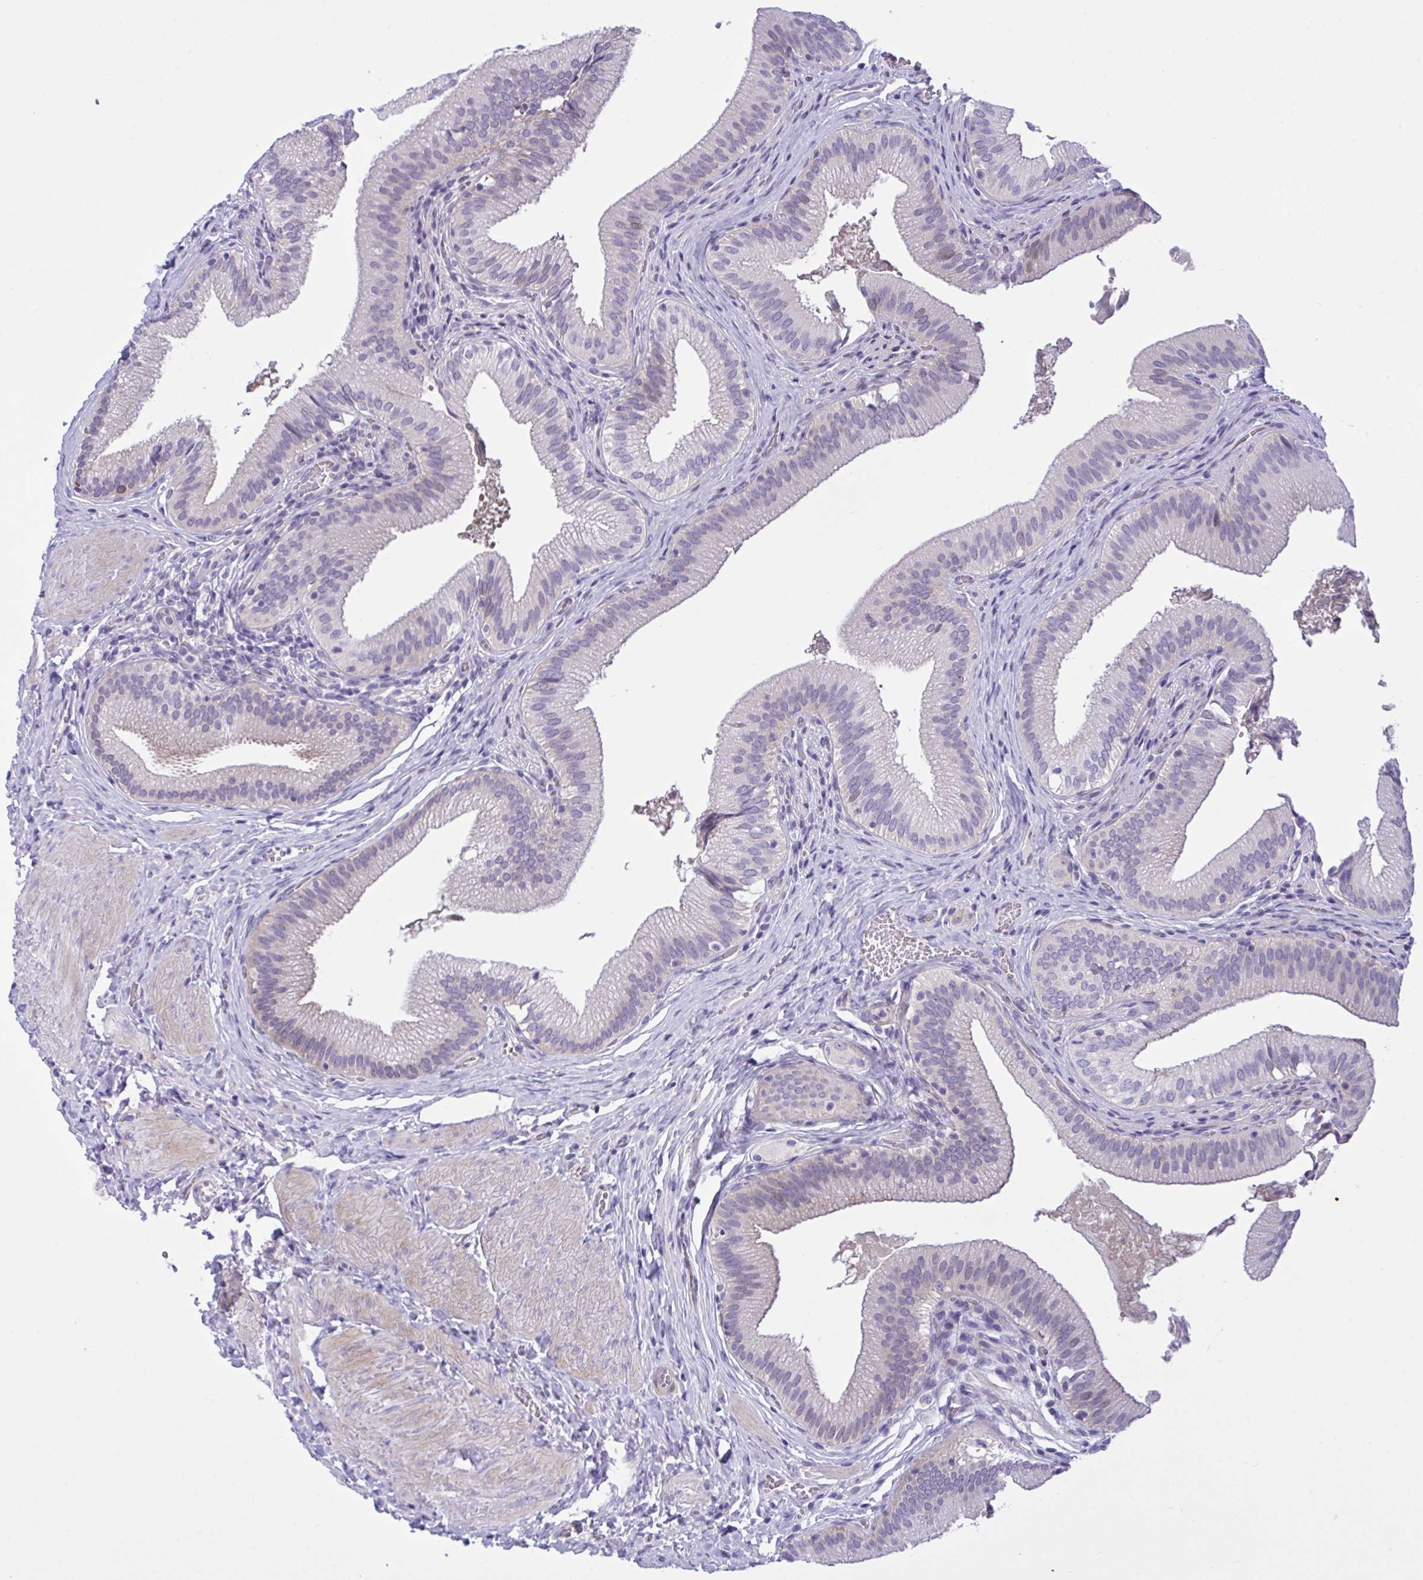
{"staining": {"intensity": "weak", "quantity": "<25%", "location": "nuclear"}, "tissue": "gallbladder", "cell_type": "Glandular cells", "image_type": "normal", "snomed": [{"axis": "morphology", "description": "Normal tissue, NOS"}, {"axis": "topography", "description": "Gallbladder"}, {"axis": "topography", "description": "Peripheral nerve tissue"}], "caption": "High magnification brightfield microscopy of normal gallbladder stained with DAB (brown) and counterstained with hematoxylin (blue): glandular cells show no significant positivity.", "gene": "WDR97", "patient": {"sex": "male", "age": 17}}